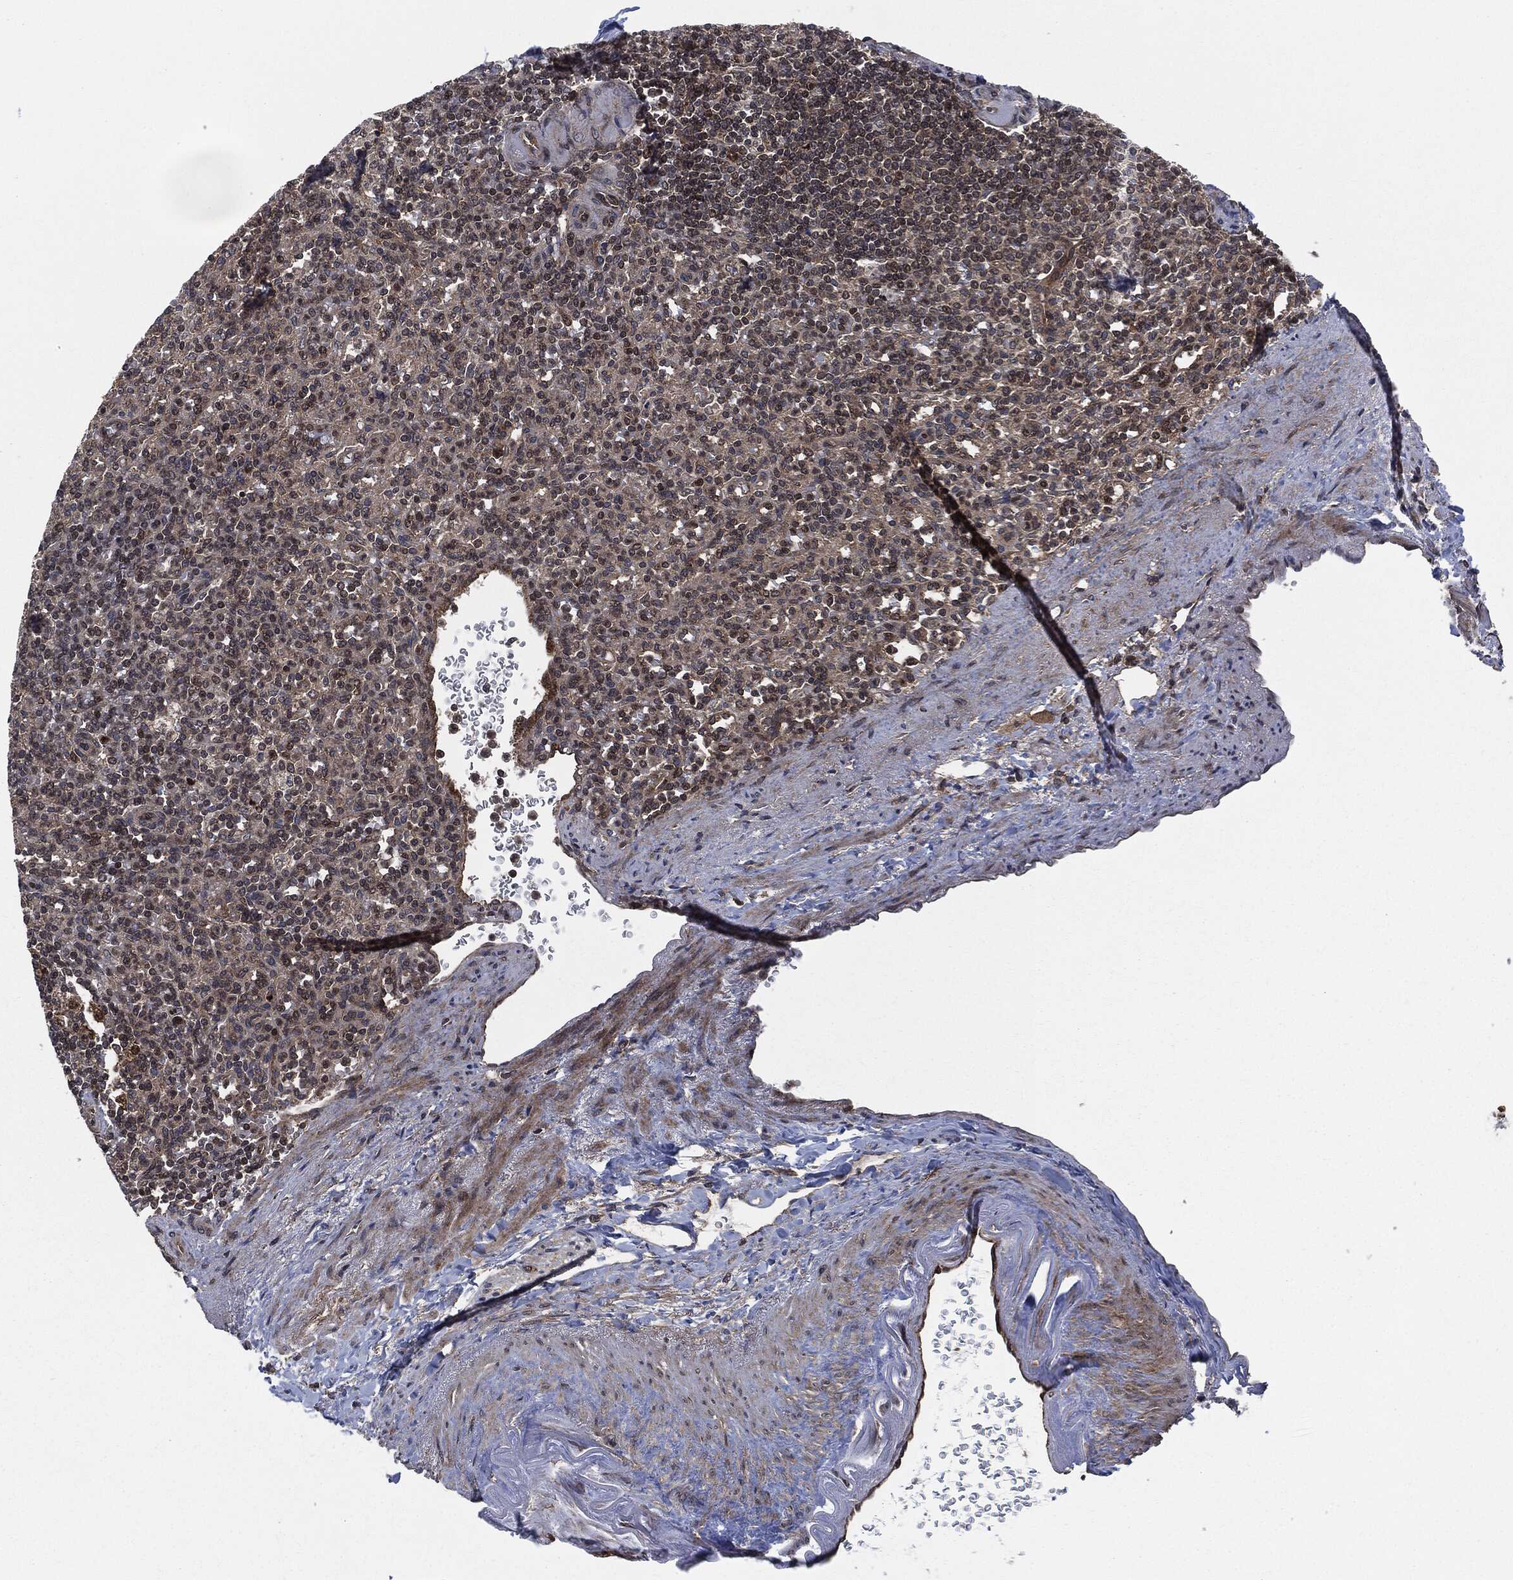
{"staining": {"intensity": "moderate", "quantity": "25%-75%", "location": "nuclear"}, "tissue": "spleen", "cell_type": "Cells in red pulp", "image_type": "normal", "snomed": [{"axis": "morphology", "description": "Normal tissue, NOS"}, {"axis": "topography", "description": "Spleen"}], "caption": "Spleen stained with DAB (3,3'-diaminobenzidine) immunohistochemistry displays medium levels of moderate nuclear staining in approximately 25%-75% of cells in red pulp.", "gene": "HRAS", "patient": {"sex": "female", "age": 74}}